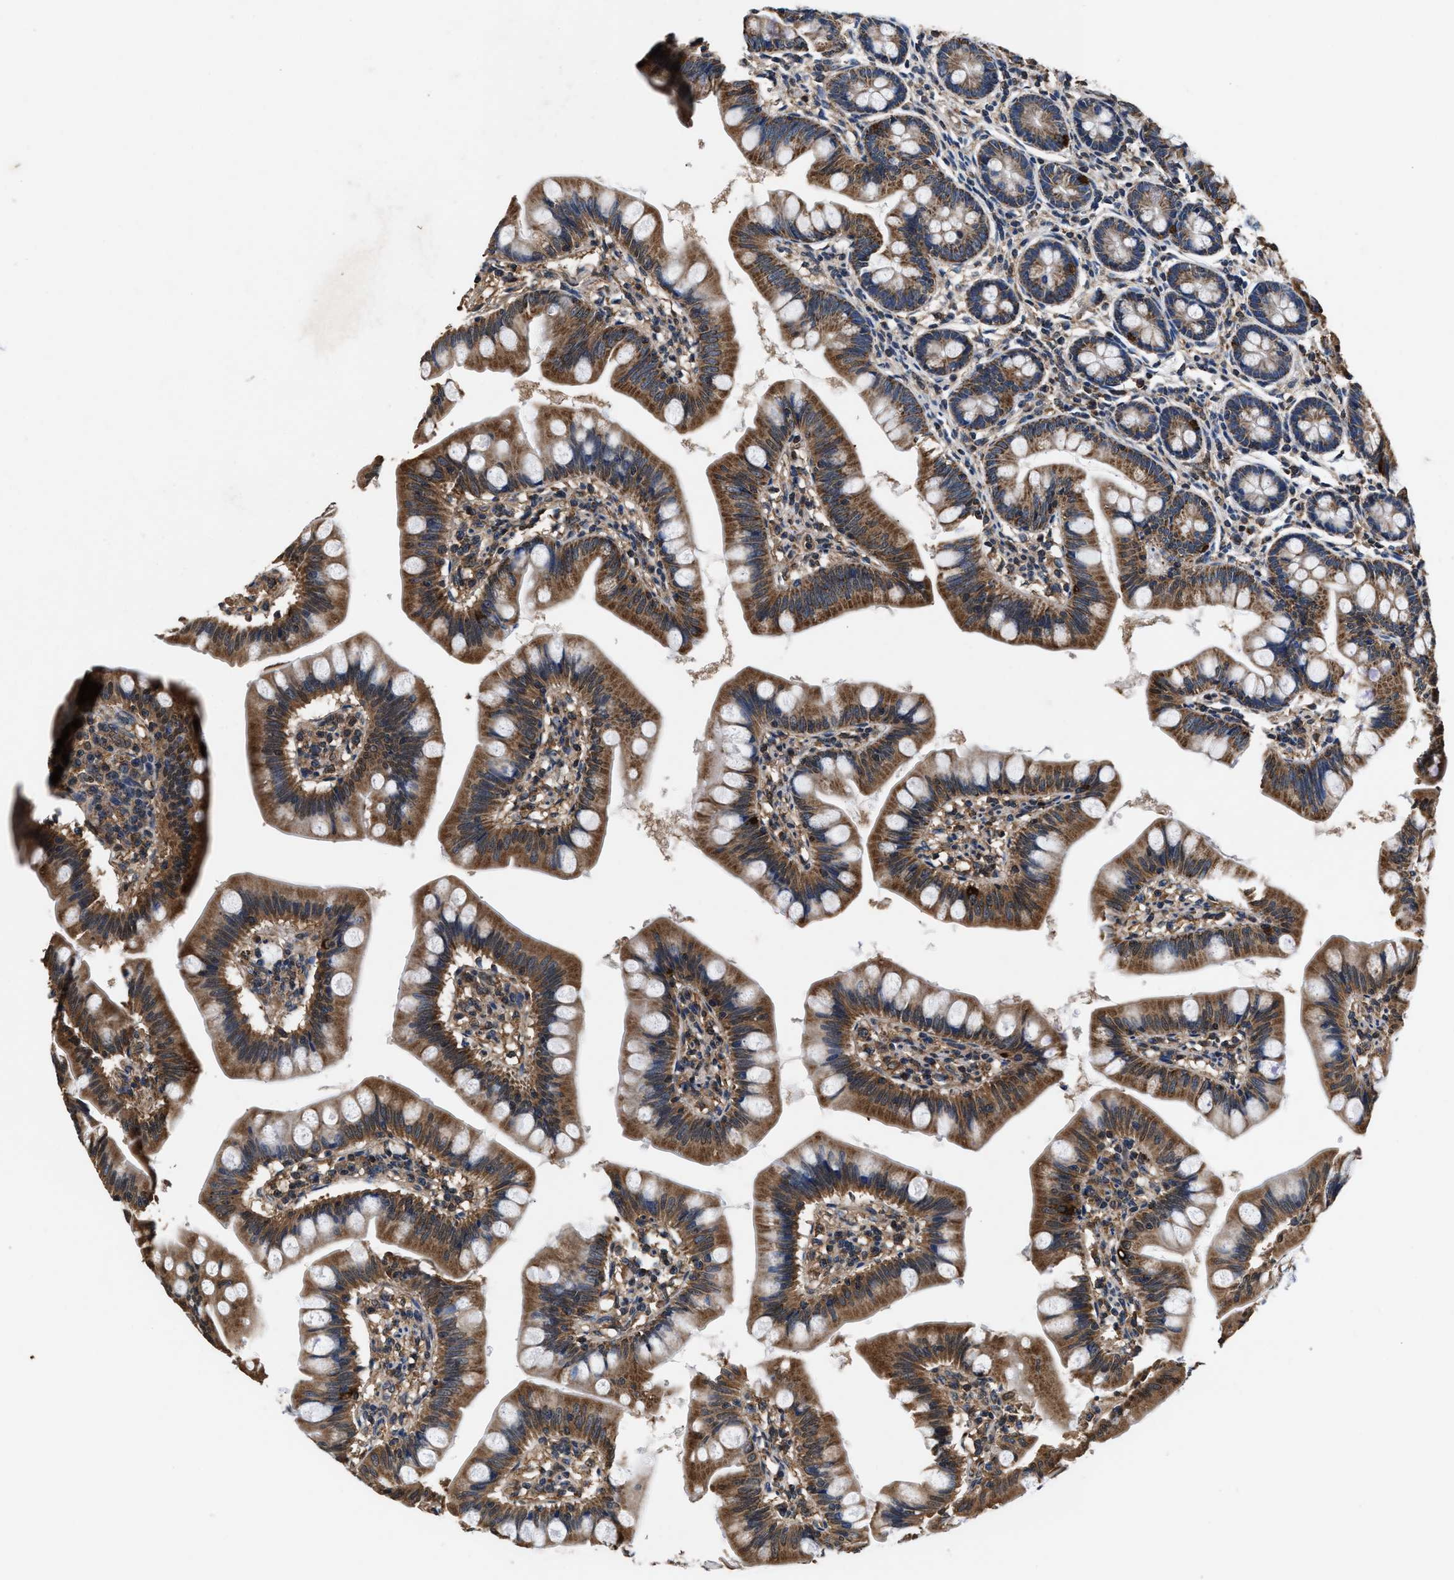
{"staining": {"intensity": "moderate", "quantity": ">75%", "location": "cytoplasmic/membranous"}, "tissue": "small intestine", "cell_type": "Glandular cells", "image_type": "normal", "snomed": [{"axis": "morphology", "description": "Normal tissue, NOS"}, {"axis": "topography", "description": "Small intestine"}], "caption": "IHC micrograph of unremarkable small intestine: human small intestine stained using immunohistochemistry exhibits medium levels of moderate protein expression localized specifically in the cytoplasmic/membranous of glandular cells, appearing as a cytoplasmic/membranous brown color.", "gene": "ACLY", "patient": {"sex": "male", "age": 7}}